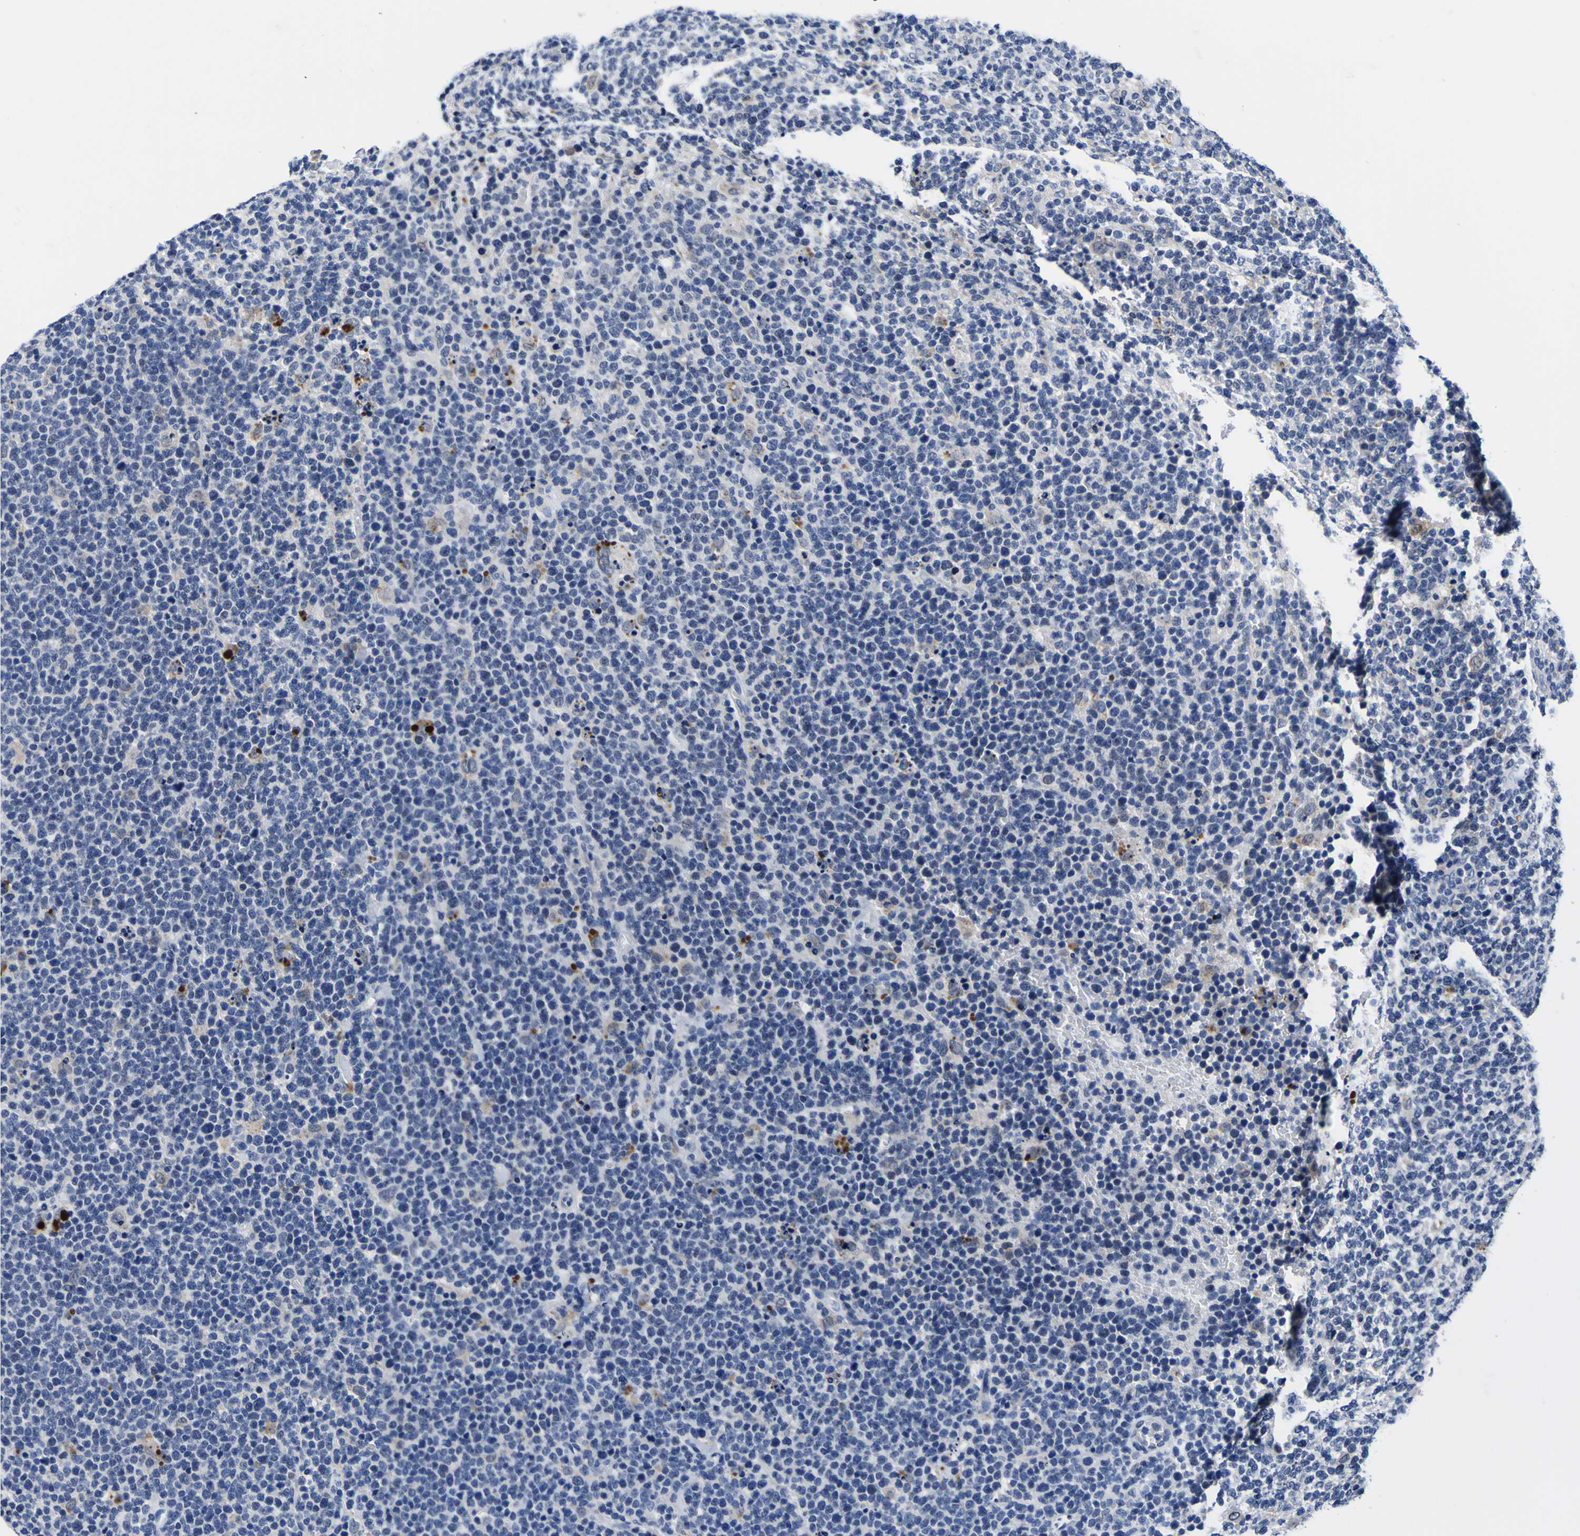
{"staining": {"intensity": "negative", "quantity": "none", "location": "none"}, "tissue": "lymphoma", "cell_type": "Tumor cells", "image_type": "cancer", "snomed": [{"axis": "morphology", "description": "Malignant lymphoma, non-Hodgkin's type, High grade"}, {"axis": "topography", "description": "Lymph node"}], "caption": "IHC photomicrograph of human lymphoma stained for a protein (brown), which exhibits no expression in tumor cells.", "gene": "IGFLR1", "patient": {"sex": "male", "age": 61}}